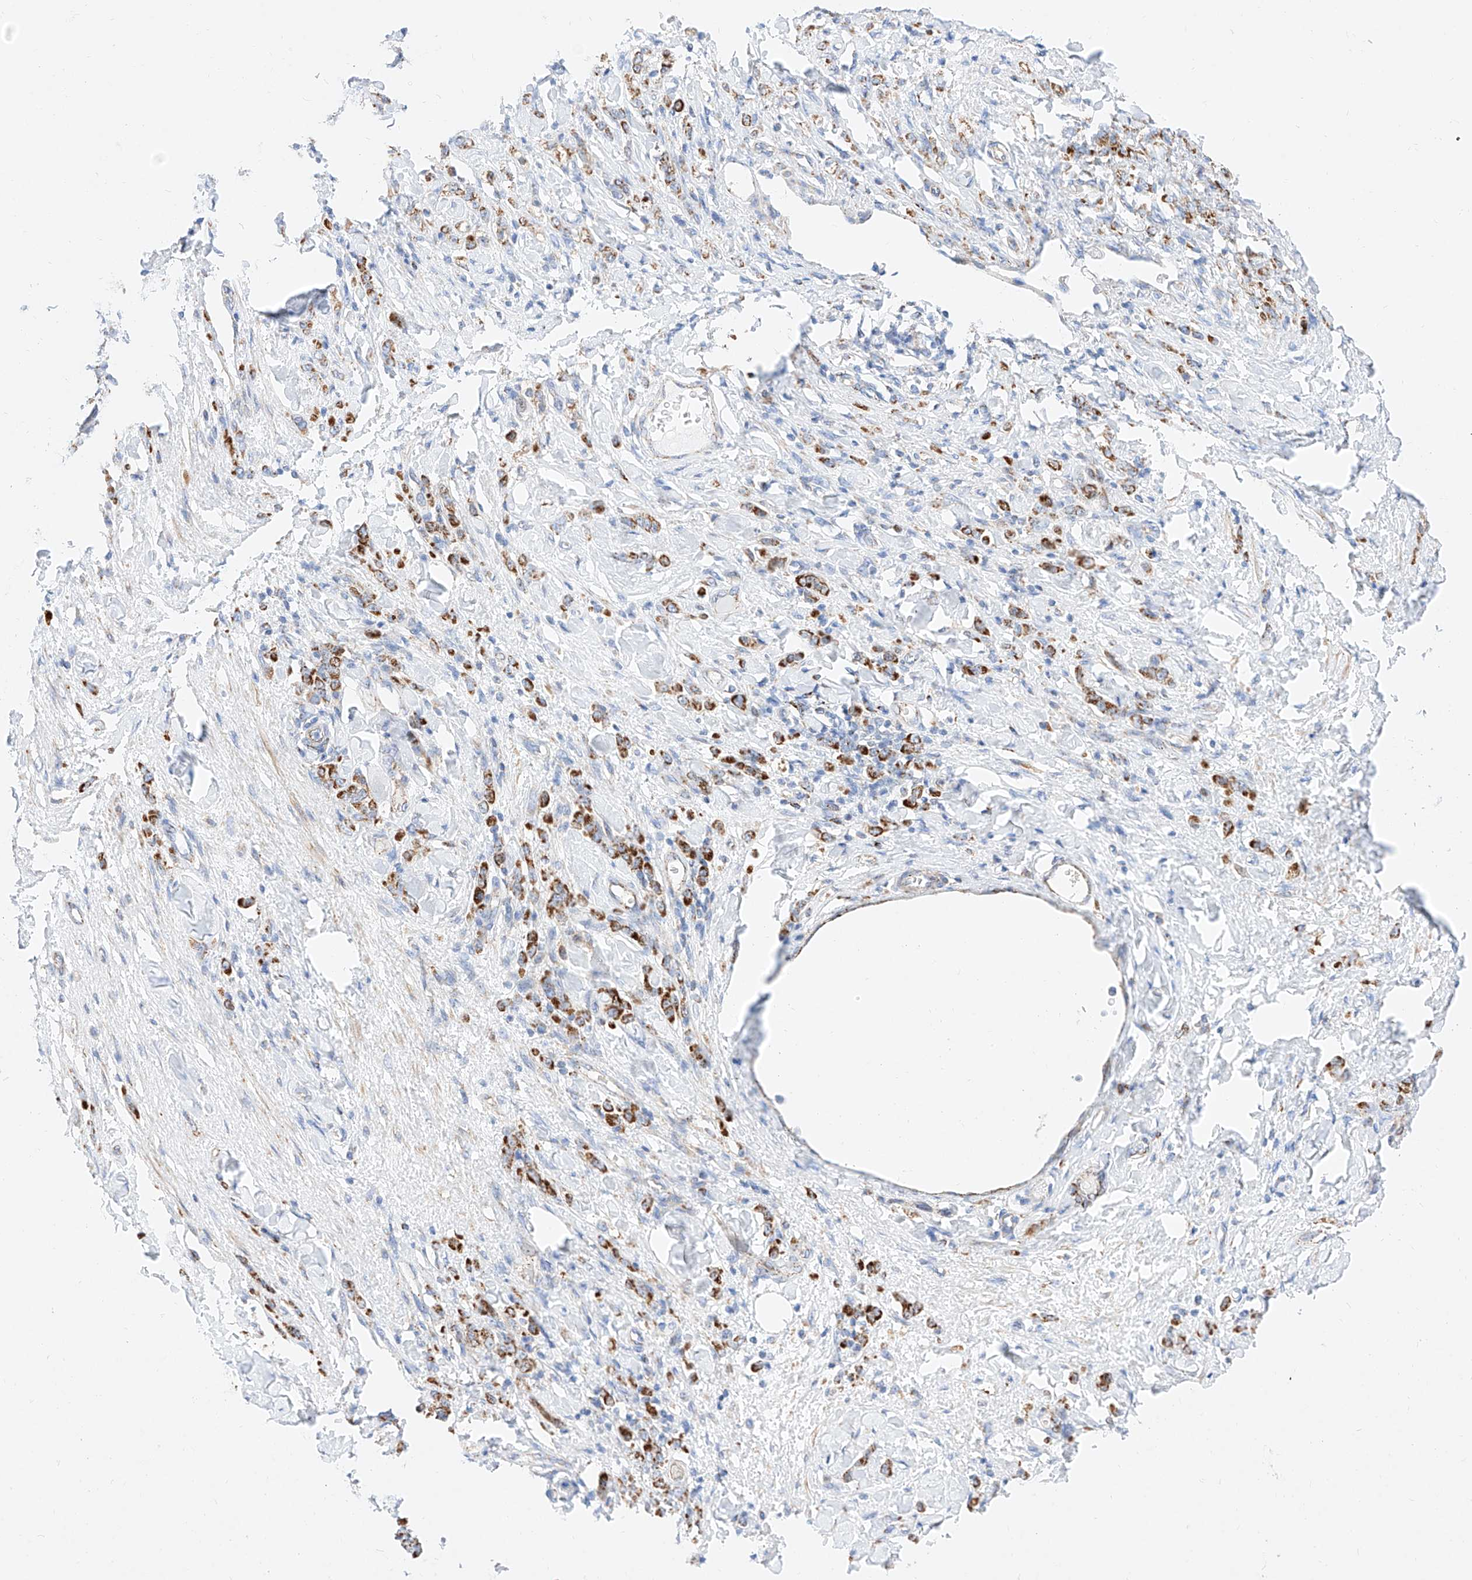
{"staining": {"intensity": "strong", "quantity": ">75%", "location": "cytoplasmic/membranous"}, "tissue": "stomach cancer", "cell_type": "Tumor cells", "image_type": "cancer", "snomed": [{"axis": "morphology", "description": "Normal tissue, NOS"}, {"axis": "morphology", "description": "Adenocarcinoma, NOS"}, {"axis": "topography", "description": "Stomach"}], "caption": "The histopathology image displays staining of stomach cancer (adenocarcinoma), revealing strong cytoplasmic/membranous protein staining (brown color) within tumor cells.", "gene": "C6orf62", "patient": {"sex": "male", "age": 82}}